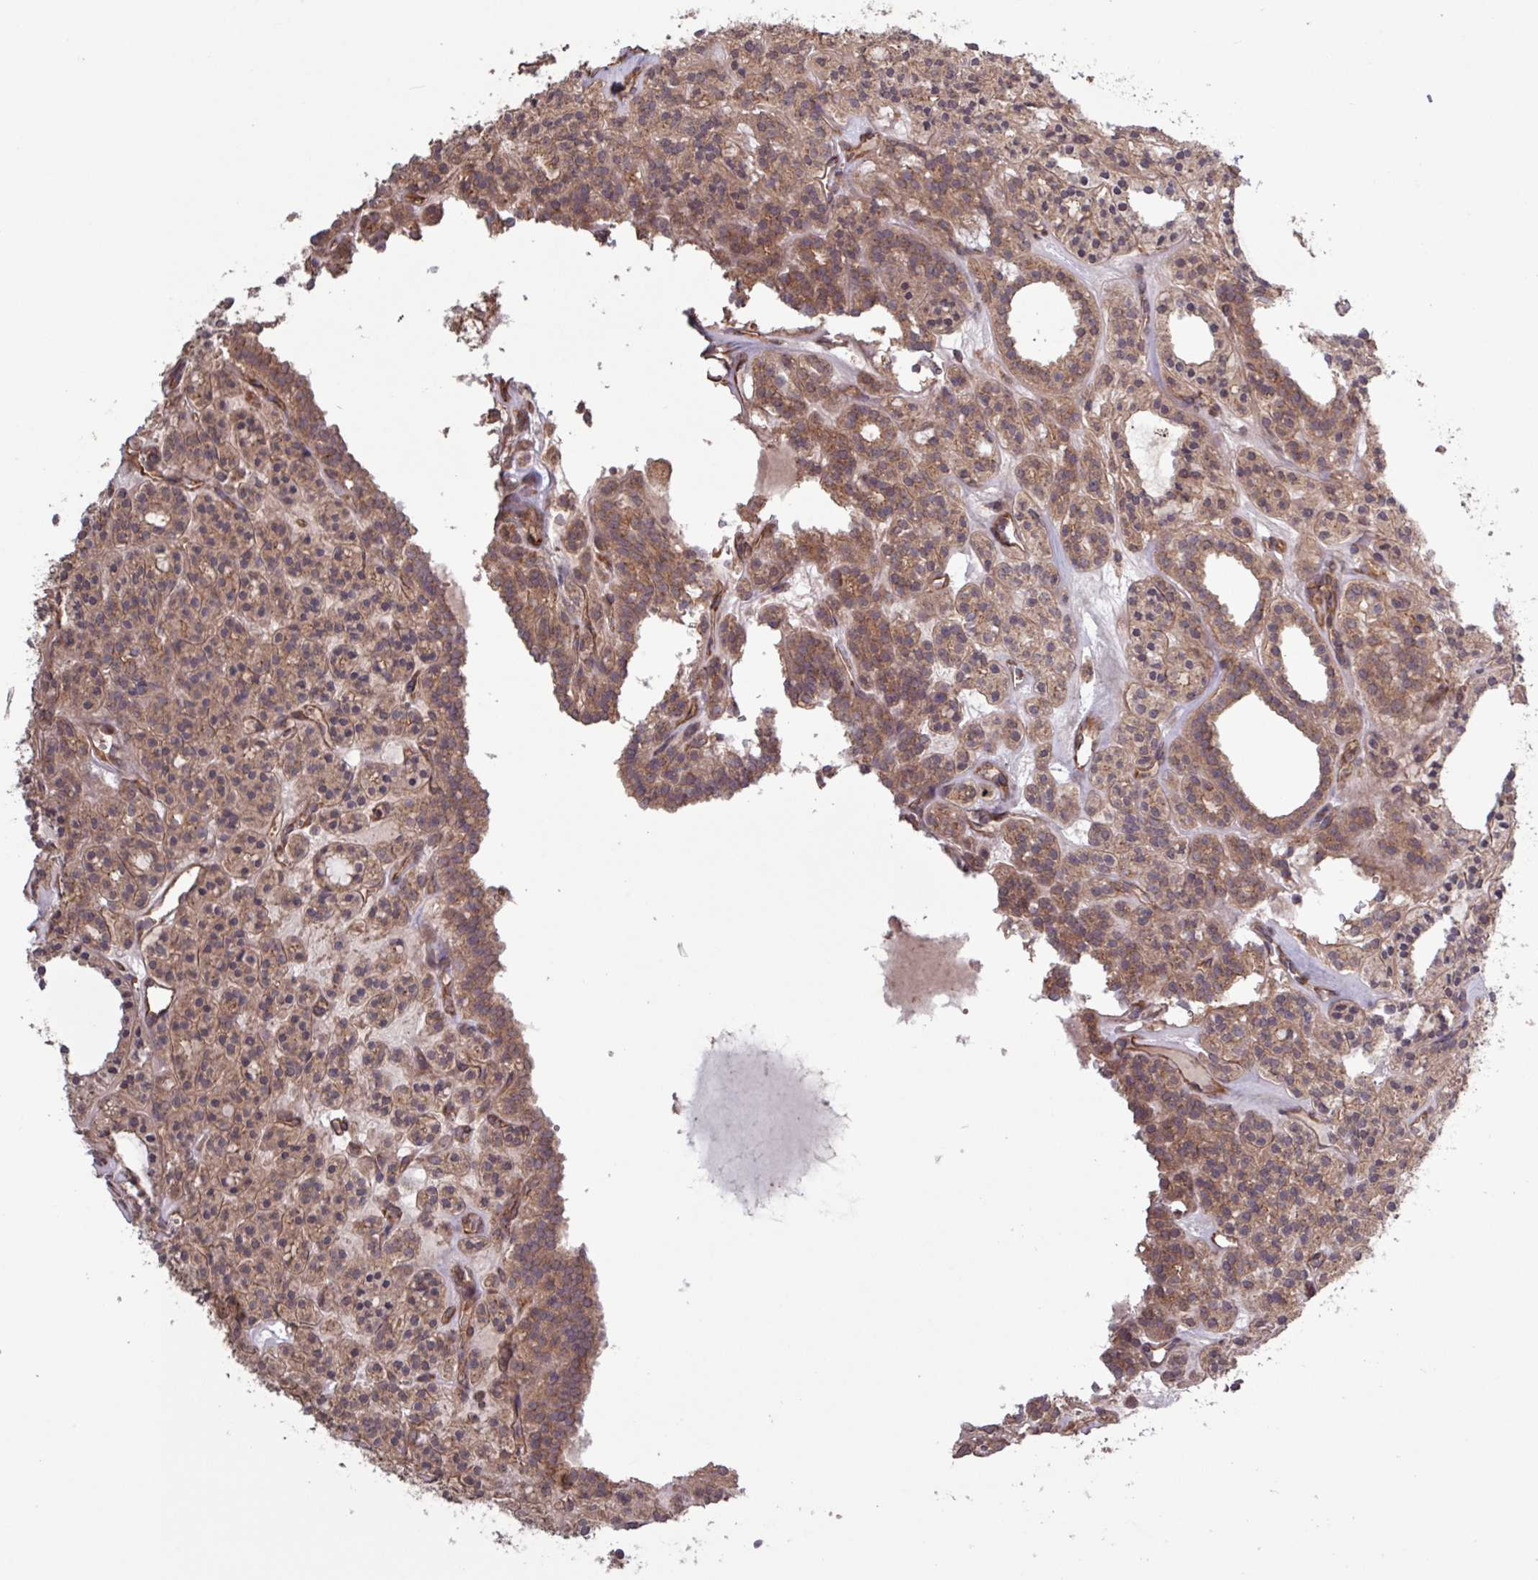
{"staining": {"intensity": "moderate", "quantity": ">75%", "location": "cytoplasmic/membranous"}, "tissue": "thyroid cancer", "cell_type": "Tumor cells", "image_type": "cancer", "snomed": [{"axis": "morphology", "description": "Follicular adenoma carcinoma, NOS"}, {"axis": "topography", "description": "Thyroid gland"}], "caption": "This micrograph exhibits immunohistochemistry staining of thyroid follicular adenoma carcinoma, with medium moderate cytoplasmic/membranous staining in approximately >75% of tumor cells.", "gene": "TRABD2A", "patient": {"sex": "female", "age": 63}}